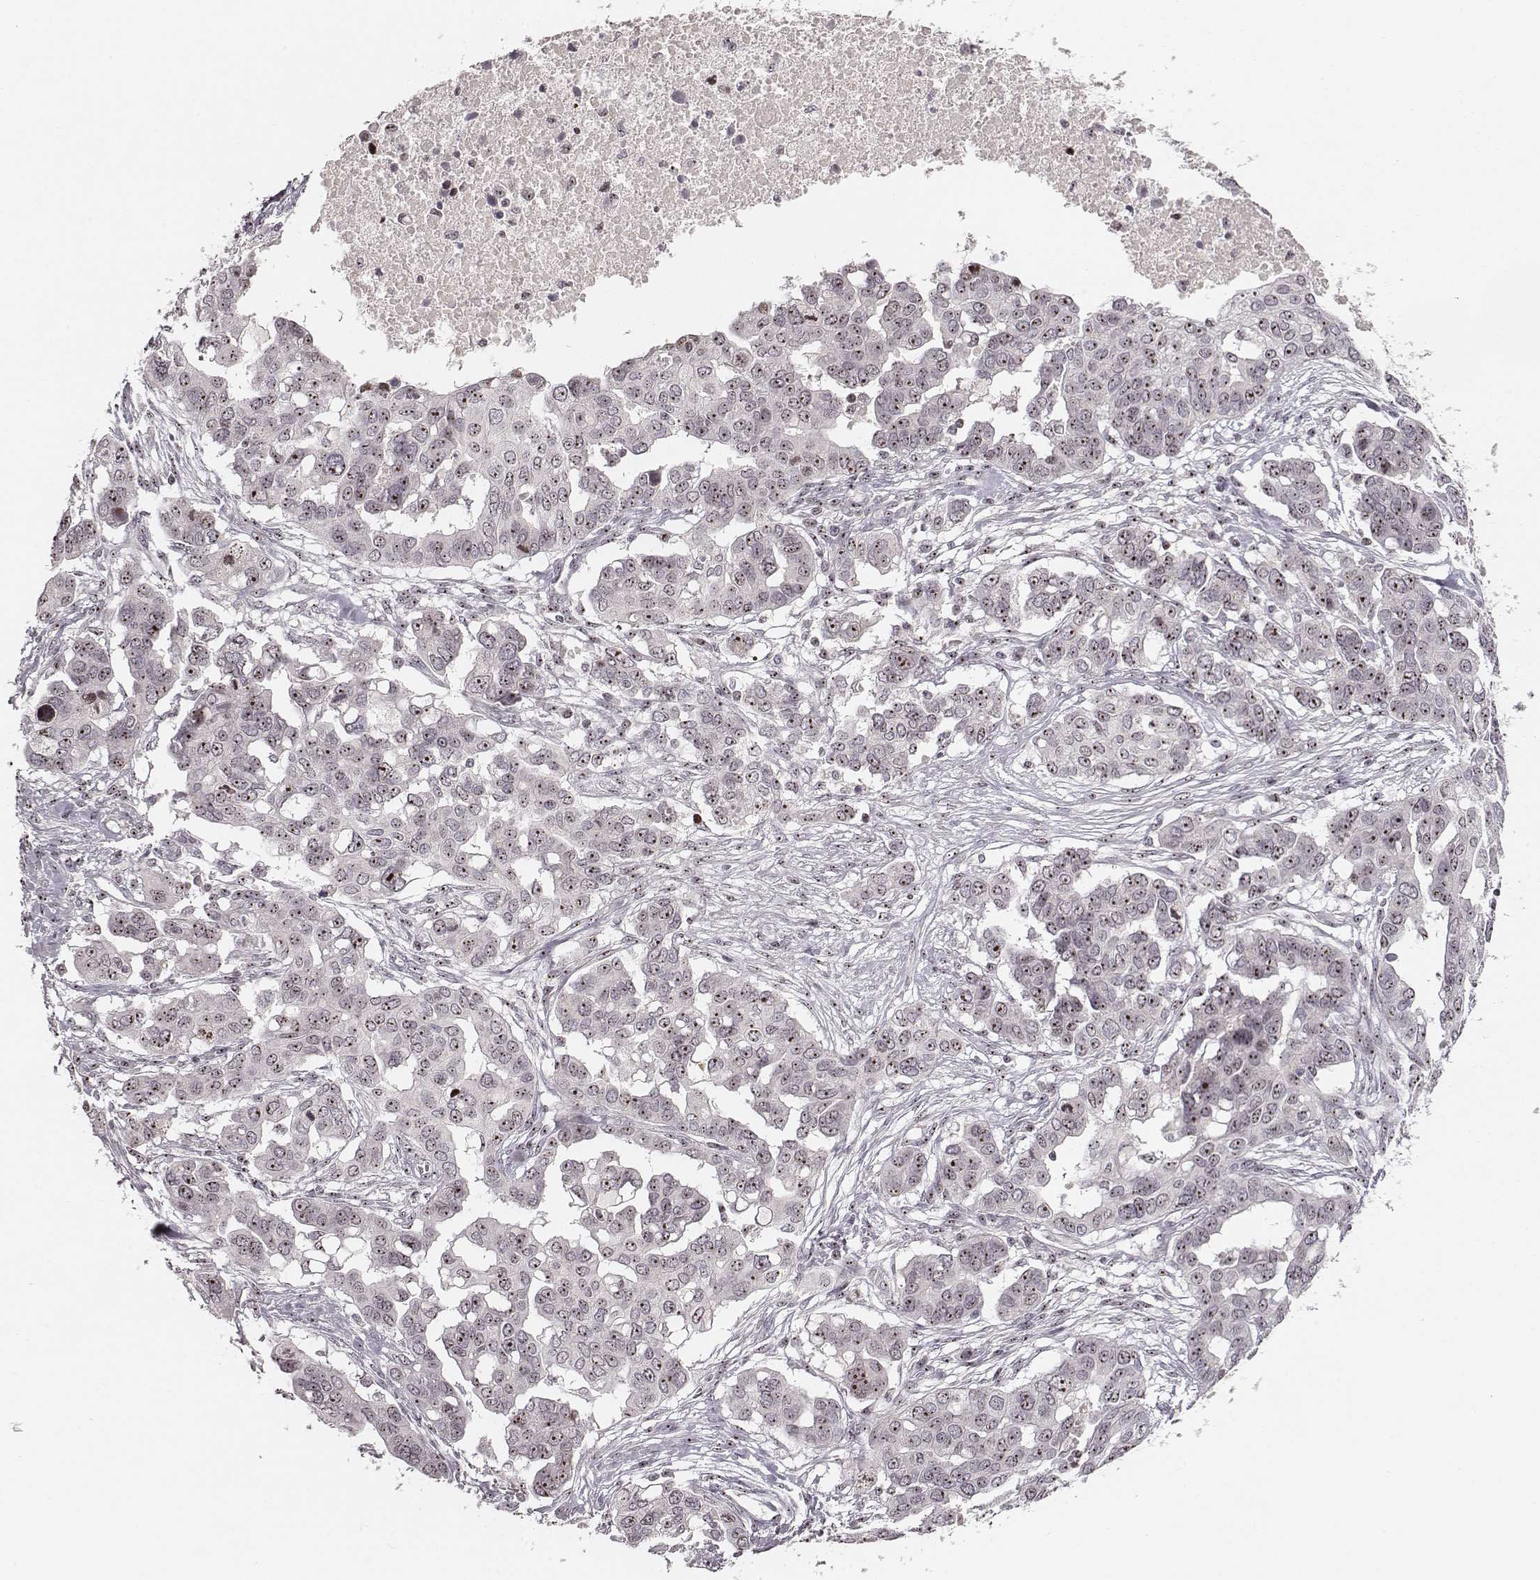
{"staining": {"intensity": "moderate", "quantity": ">75%", "location": "nuclear"}, "tissue": "ovarian cancer", "cell_type": "Tumor cells", "image_type": "cancer", "snomed": [{"axis": "morphology", "description": "Carcinoma, endometroid"}, {"axis": "topography", "description": "Ovary"}], "caption": "High-power microscopy captured an immunohistochemistry (IHC) photomicrograph of ovarian cancer (endometroid carcinoma), revealing moderate nuclear expression in about >75% of tumor cells. (DAB (3,3'-diaminobenzidine) IHC with brightfield microscopy, high magnification).", "gene": "NOP56", "patient": {"sex": "female", "age": 78}}